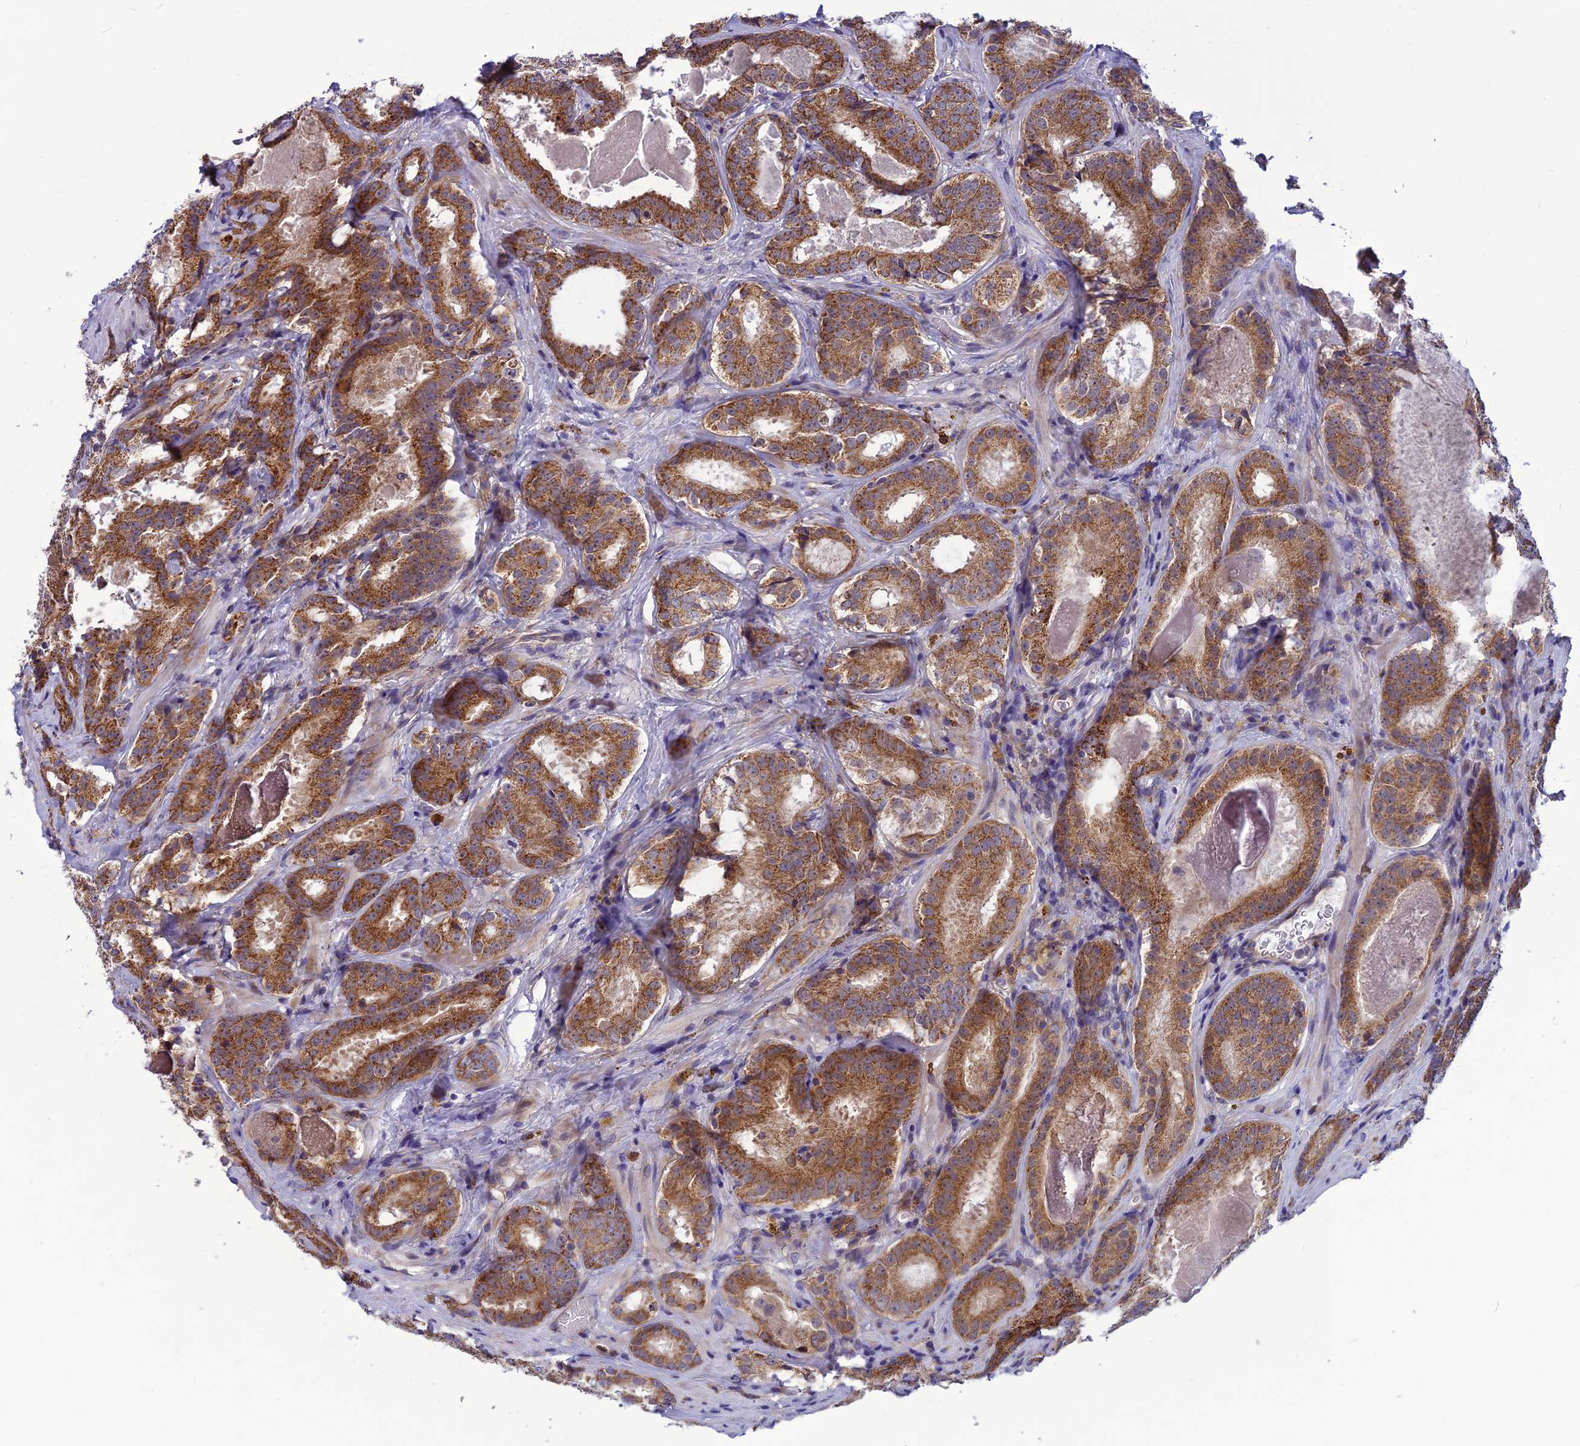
{"staining": {"intensity": "strong", "quantity": ">75%", "location": "cytoplasmic/membranous"}, "tissue": "prostate cancer", "cell_type": "Tumor cells", "image_type": "cancer", "snomed": [{"axis": "morphology", "description": "Adenocarcinoma, High grade"}, {"axis": "topography", "description": "Prostate"}], "caption": "Immunohistochemical staining of human prostate cancer (adenocarcinoma (high-grade)) reveals strong cytoplasmic/membranous protein expression in approximately >75% of tumor cells.", "gene": "PSMF1", "patient": {"sex": "male", "age": 57}}